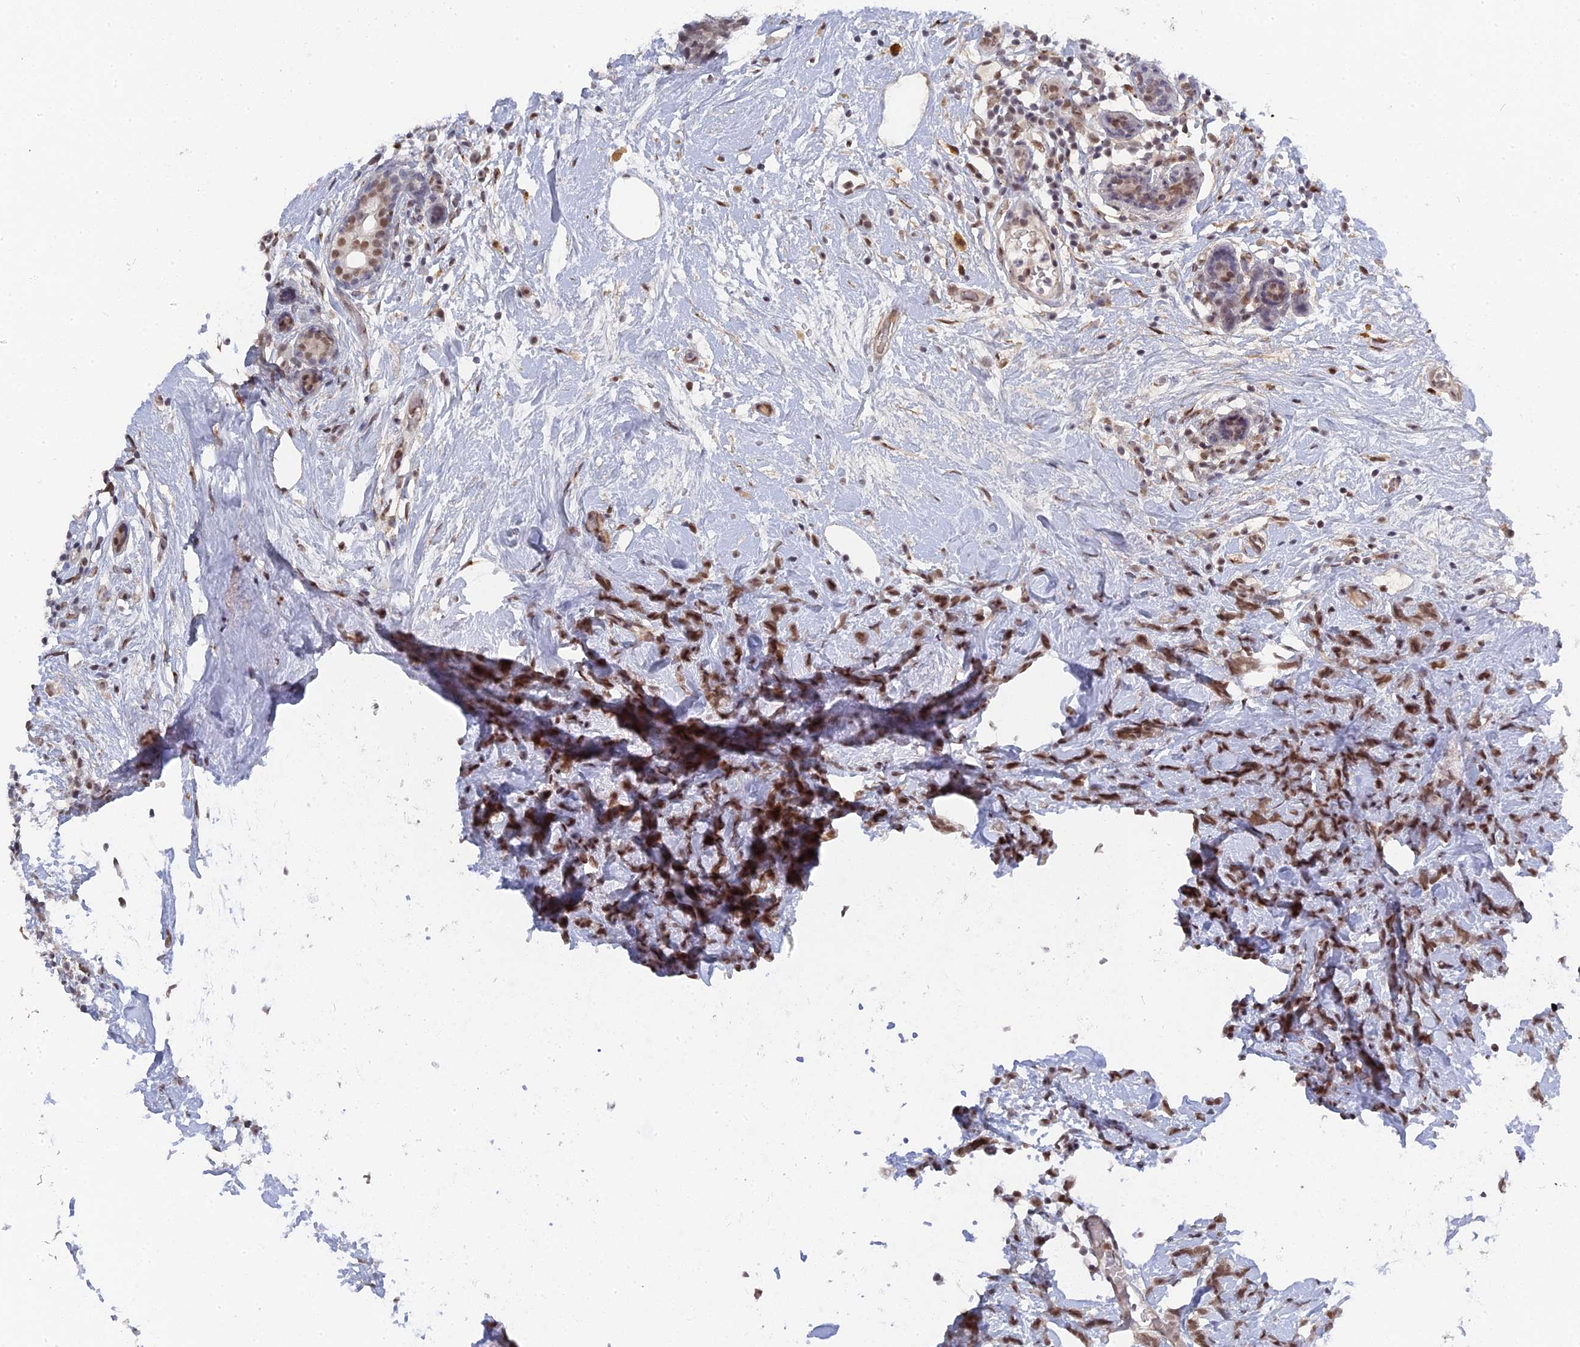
{"staining": {"intensity": "moderate", "quantity": ">75%", "location": "nuclear"}, "tissue": "breast cancer", "cell_type": "Tumor cells", "image_type": "cancer", "snomed": [{"axis": "morphology", "description": "Lobular carcinoma"}, {"axis": "topography", "description": "Breast"}], "caption": "Immunohistochemical staining of human breast cancer shows medium levels of moderate nuclear protein positivity in about >75% of tumor cells.", "gene": "CCDC85A", "patient": {"sex": "female", "age": 58}}